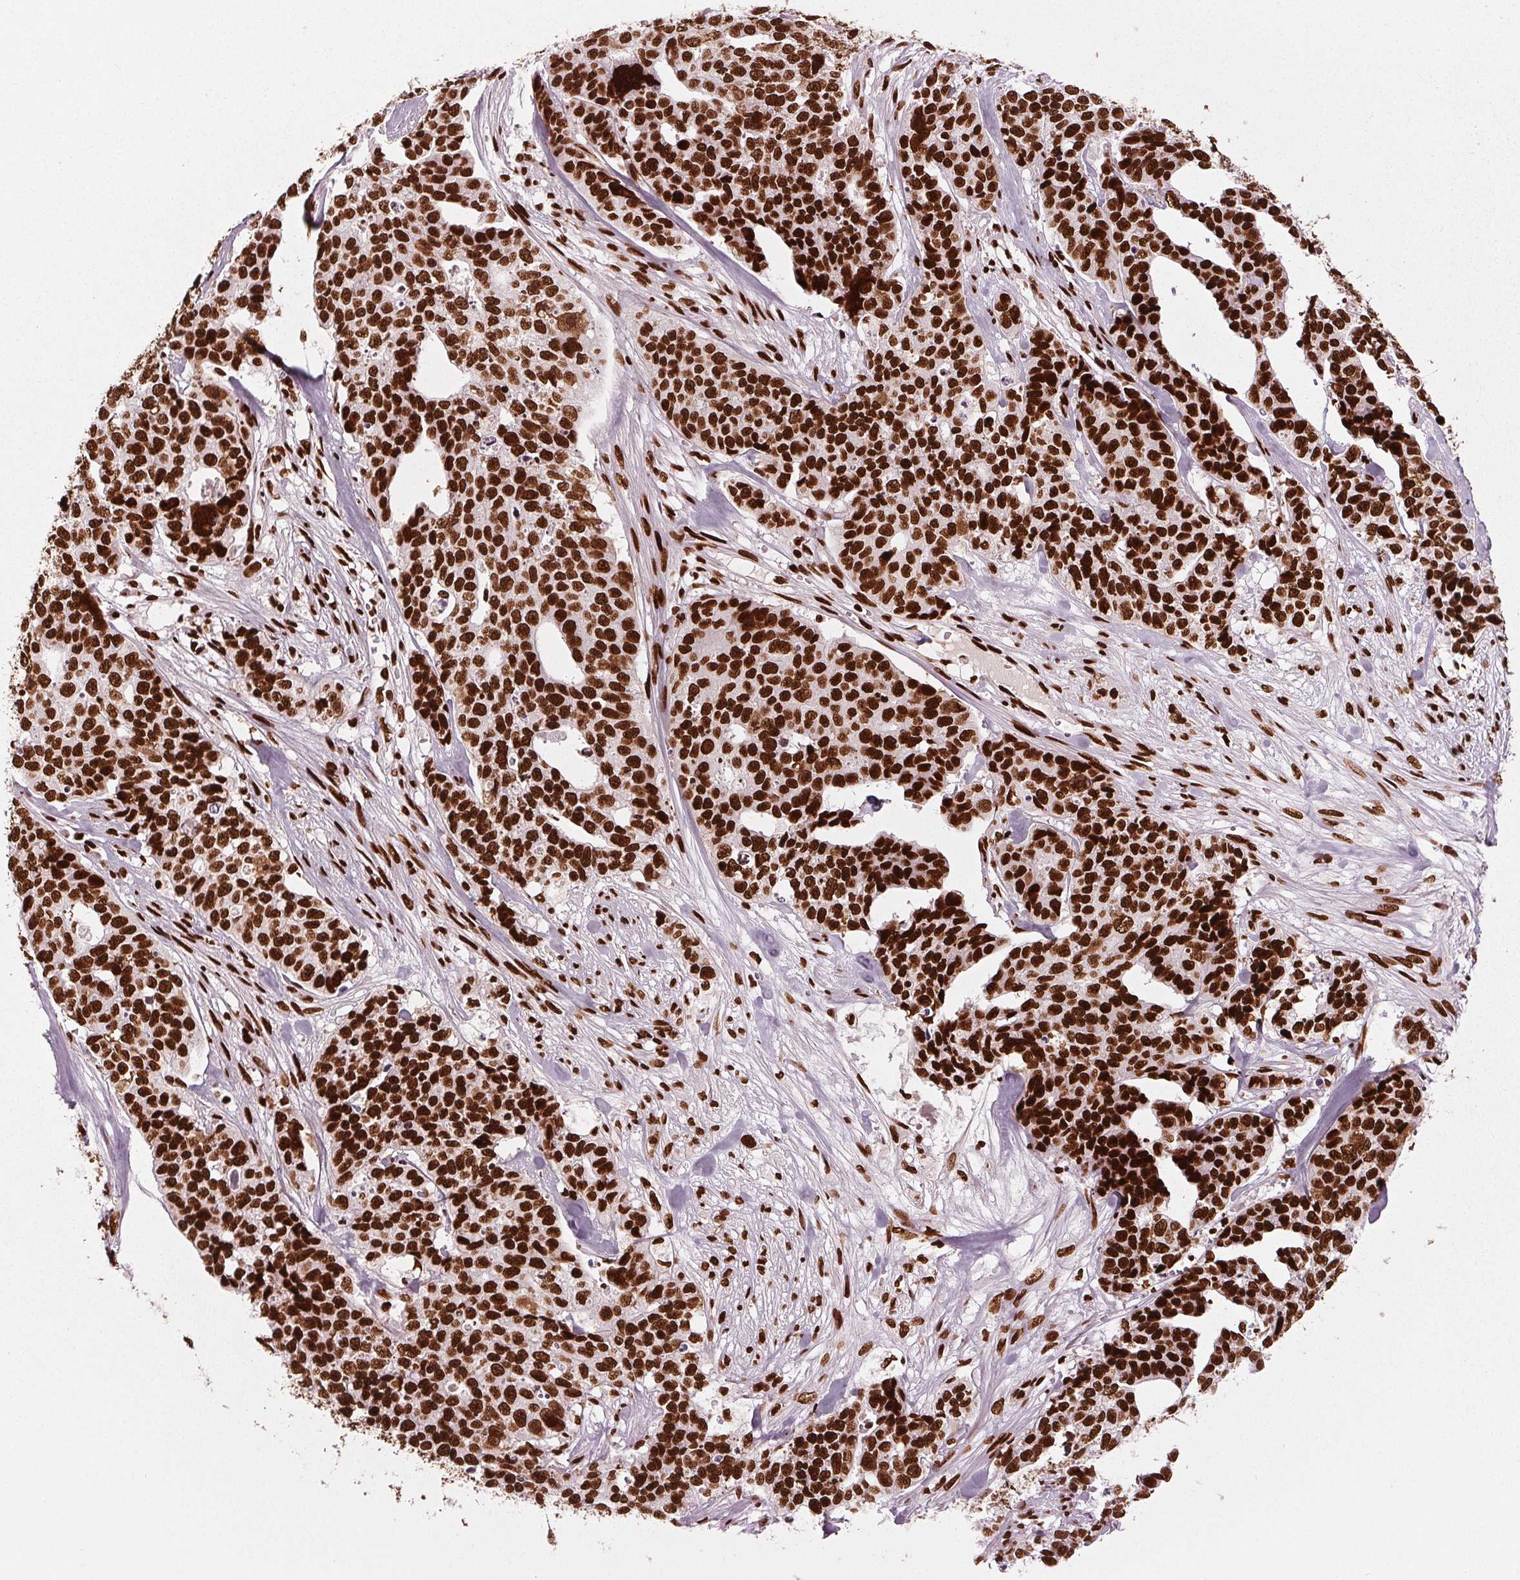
{"staining": {"intensity": "strong", "quantity": ">75%", "location": "nuclear"}, "tissue": "ovarian cancer", "cell_type": "Tumor cells", "image_type": "cancer", "snomed": [{"axis": "morphology", "description": "Carcinoma, endometroid"}, {"axis": "topography", "description": "Ovary"}], "caption": "Brown immunohistochemical staining in human endometroid carcinoma (ovarian) demonstrates strong nuclear staining in approximately >75% of tumor cells. Ihc stains the protein of interest in brown and the nuclei are stained blue.", "gene": "BRD4", "patient": {"sex": "female", "age": 65}}